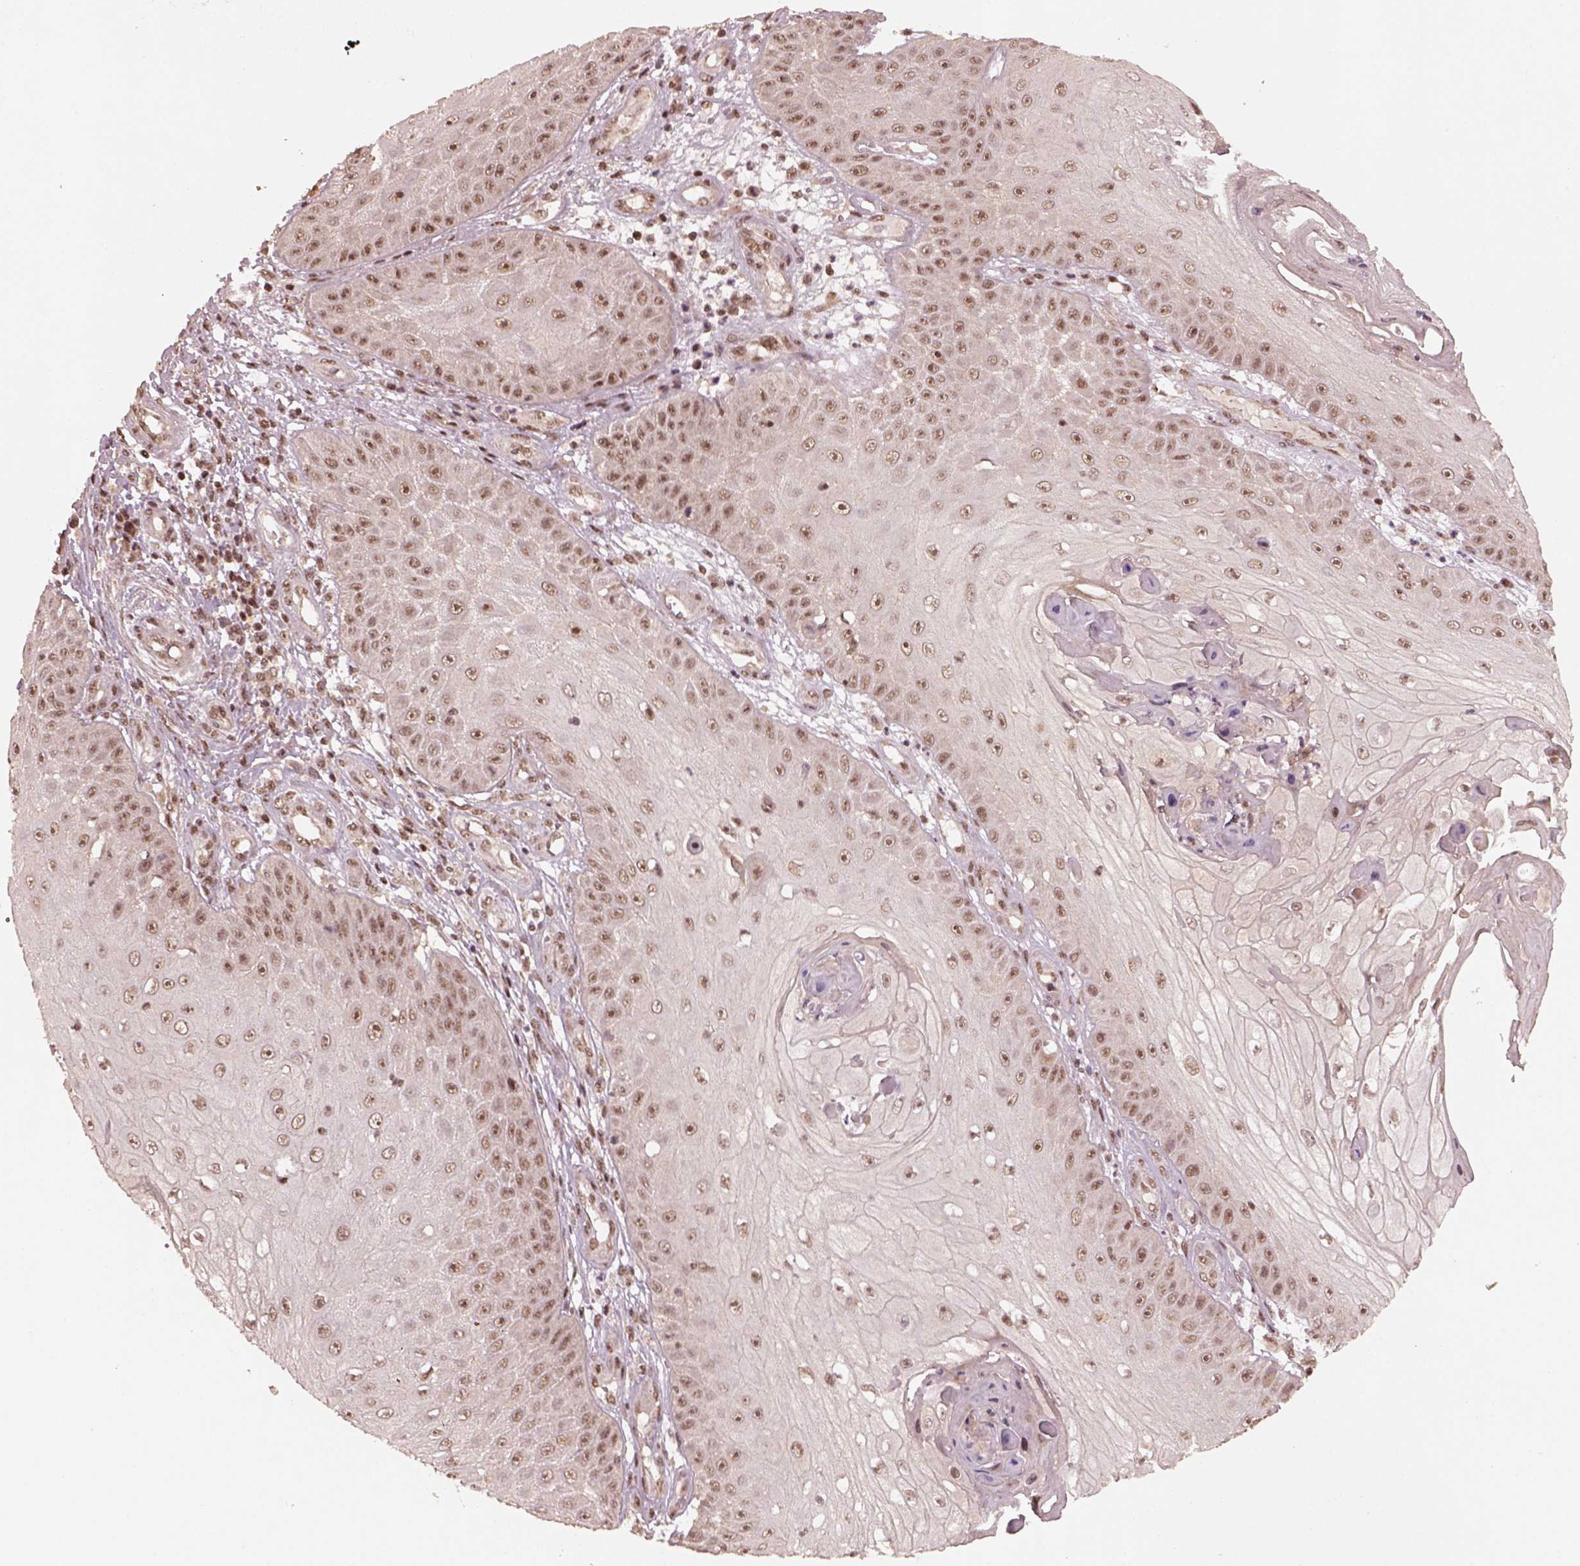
{"staining": {"intensity": "weak", "quantity": ">75%", "location": "nuclear"}, "tissue": "skin cancer", "cell_type": "Tumor cells", "image_type": "cancer", "snomed": [{"axis": "morphology", "description": "Squamous cell carcinoma, NOS"}, {"axis": "topography", "description": "Skin"}], "caption": "DAB (3,3'-diaminobenzidine) immunohistochemical staining of skin cancer (squamous cell carcinoma) shows weak nuclear protein expression in approximately >75% of tumor cells.", "gene": "BRD9", "patient": {"sex": "male", "age": 70}}